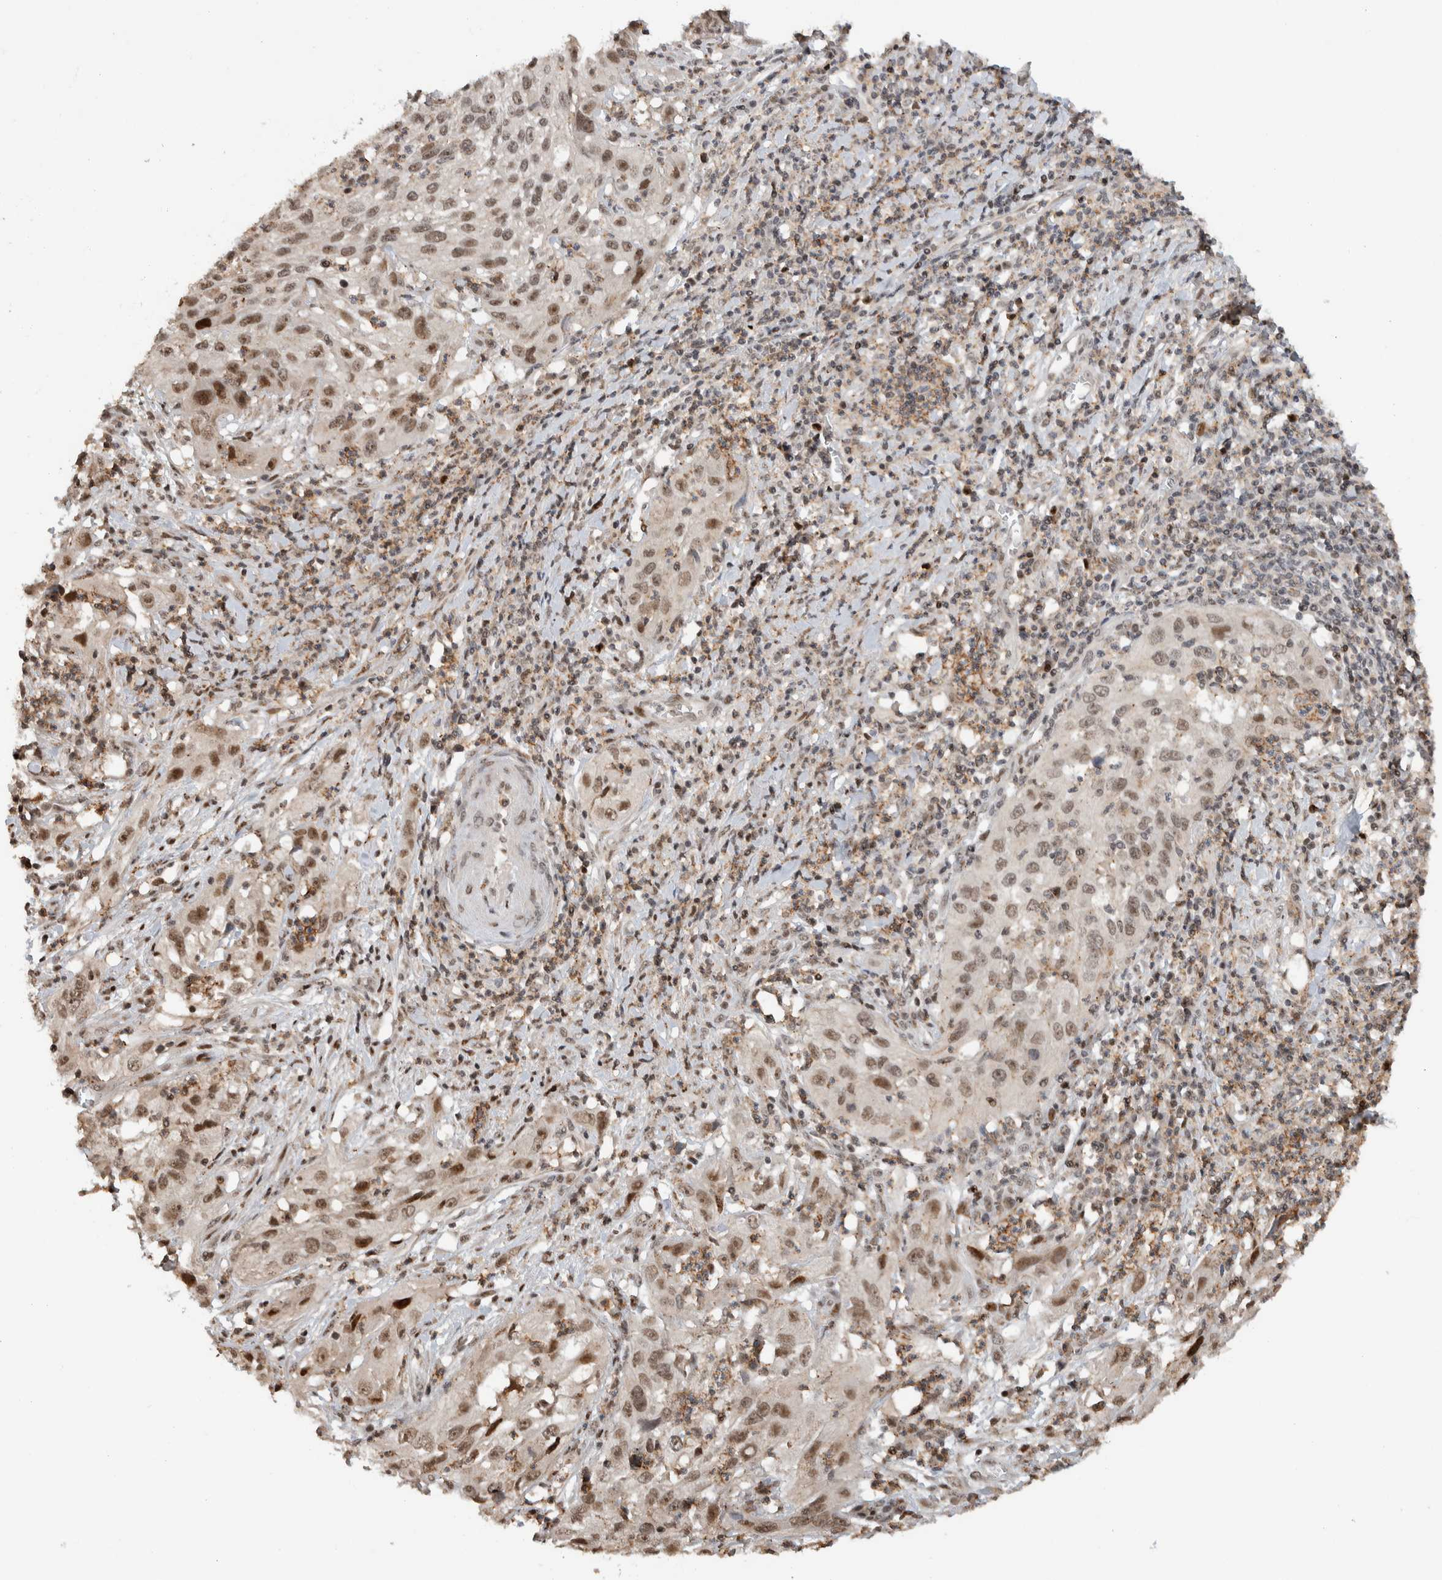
{"staining": {"intensity": "moderate", "quantity": ">75%", "location": "nuclear"}, "tissue": "cervical cancer", "cell_type": "Tumor cells", "image_type": "cancer", "snomed": [{"axis": "morphology", "description": "Squamous cell carcinoma, NOS"}, {"axis": "topography", "description": "Cervix"}], "caption": "Tumor cells demonstrate moderate nuclear positivity in approximately >75% of cells in cervical cancer.", "gene": "ZNF521", "patient": {"sex": "female", "age": 32}}